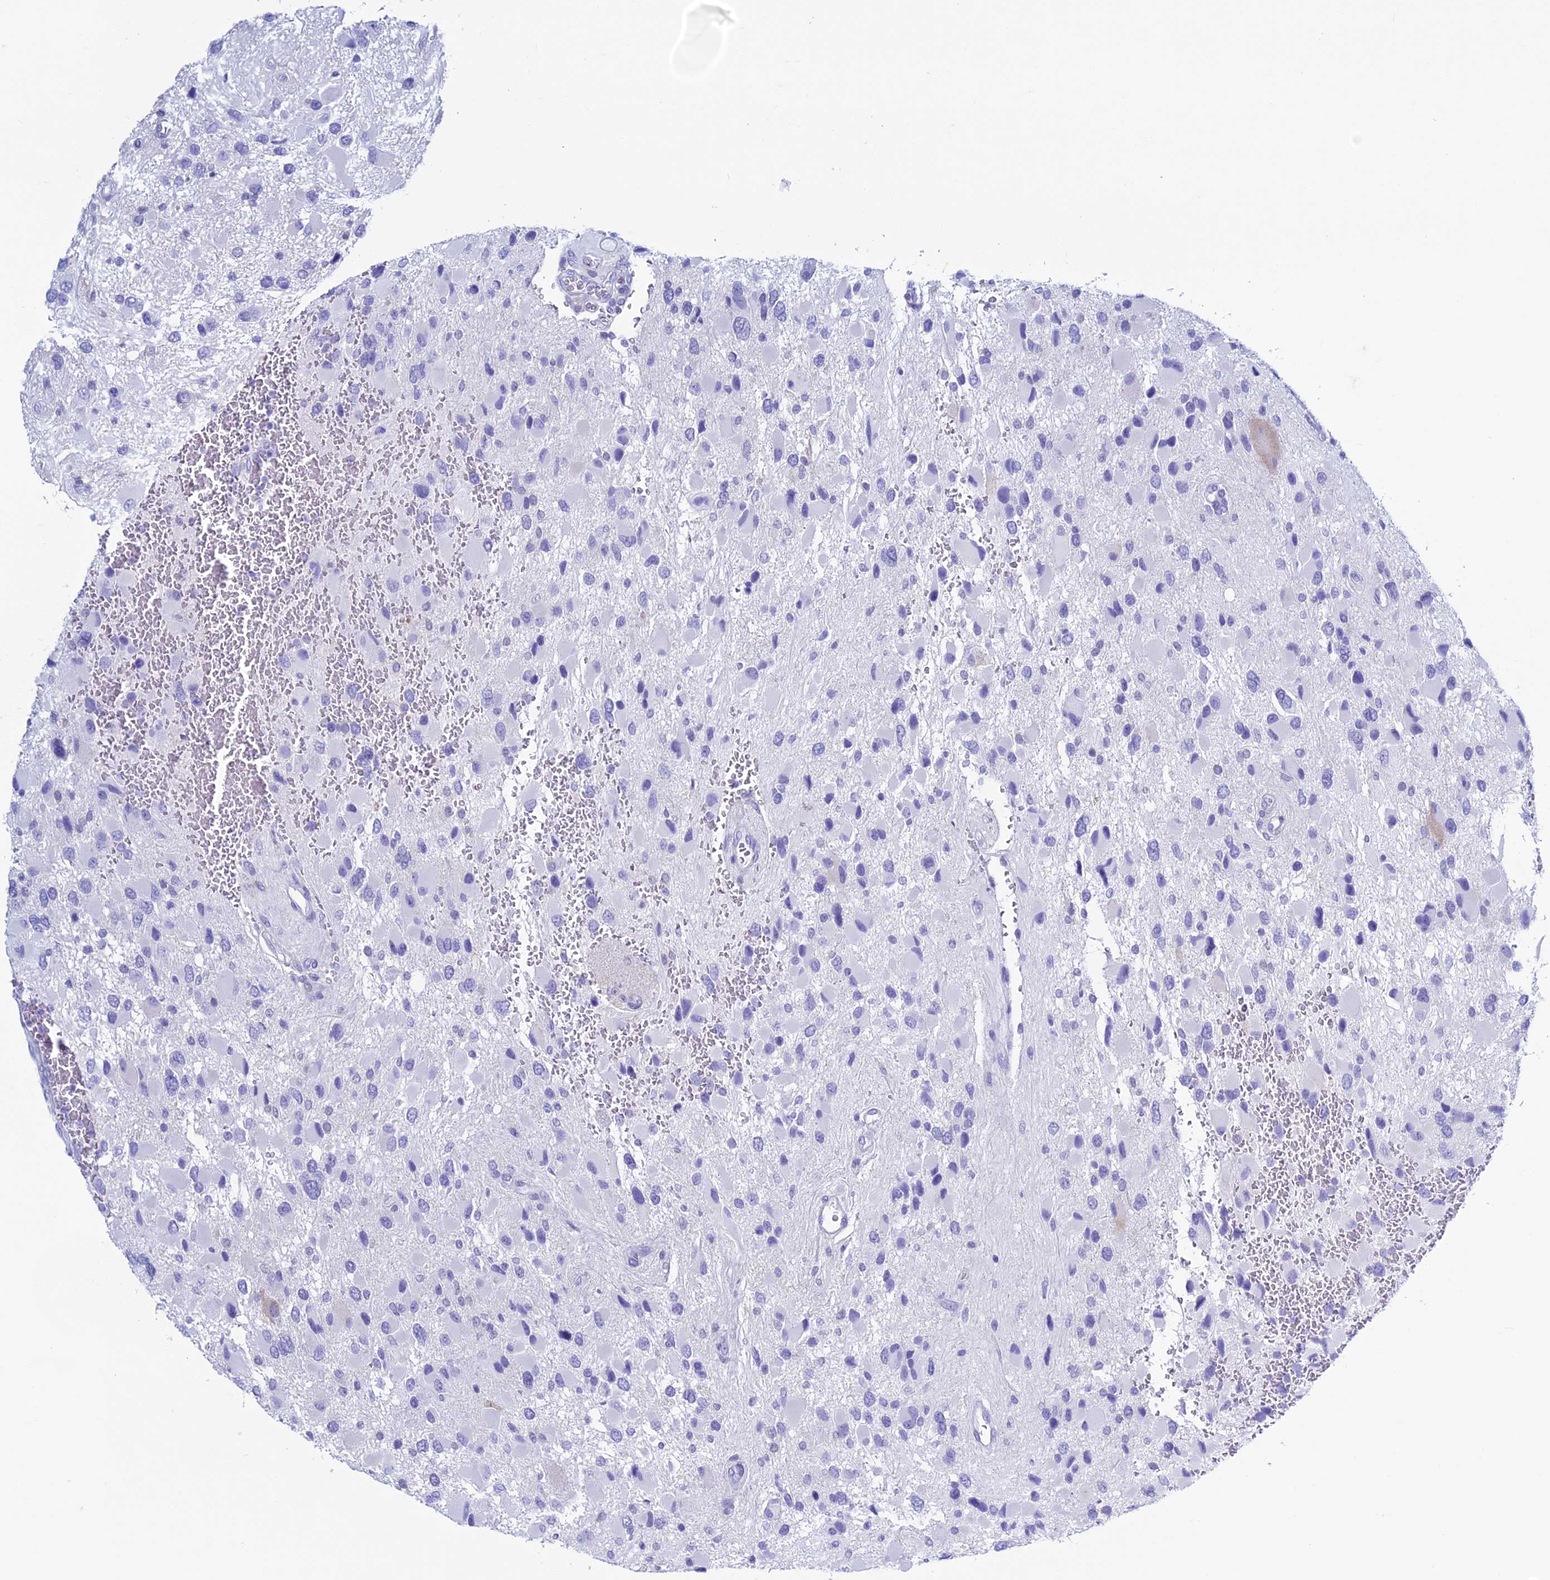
{"staining": {"intensity": "negative", "quantity": "none", "location": "none"}, "tissue": "glioma", "cell_type": "Tumor cells", "image_type": "cancer", "snomed": [{"axis": "morphology", "description": "Glioma, malignant, High grade"}, {"axis": "topography", "description": "Brain"}], "caption": "IHC histopathology image of neoplastic tissue: human malignant high-grade glioma stained with DAB demonstrates no significant protein staining in tumor cells. Brightfield microscopy of immunohistochemistry (IHC) stained with DAB (brown) and hematoxylin (blue), captured at high magnification.", "gene": "KCNK17", "patient": {"sex": "male", "age": 53}}